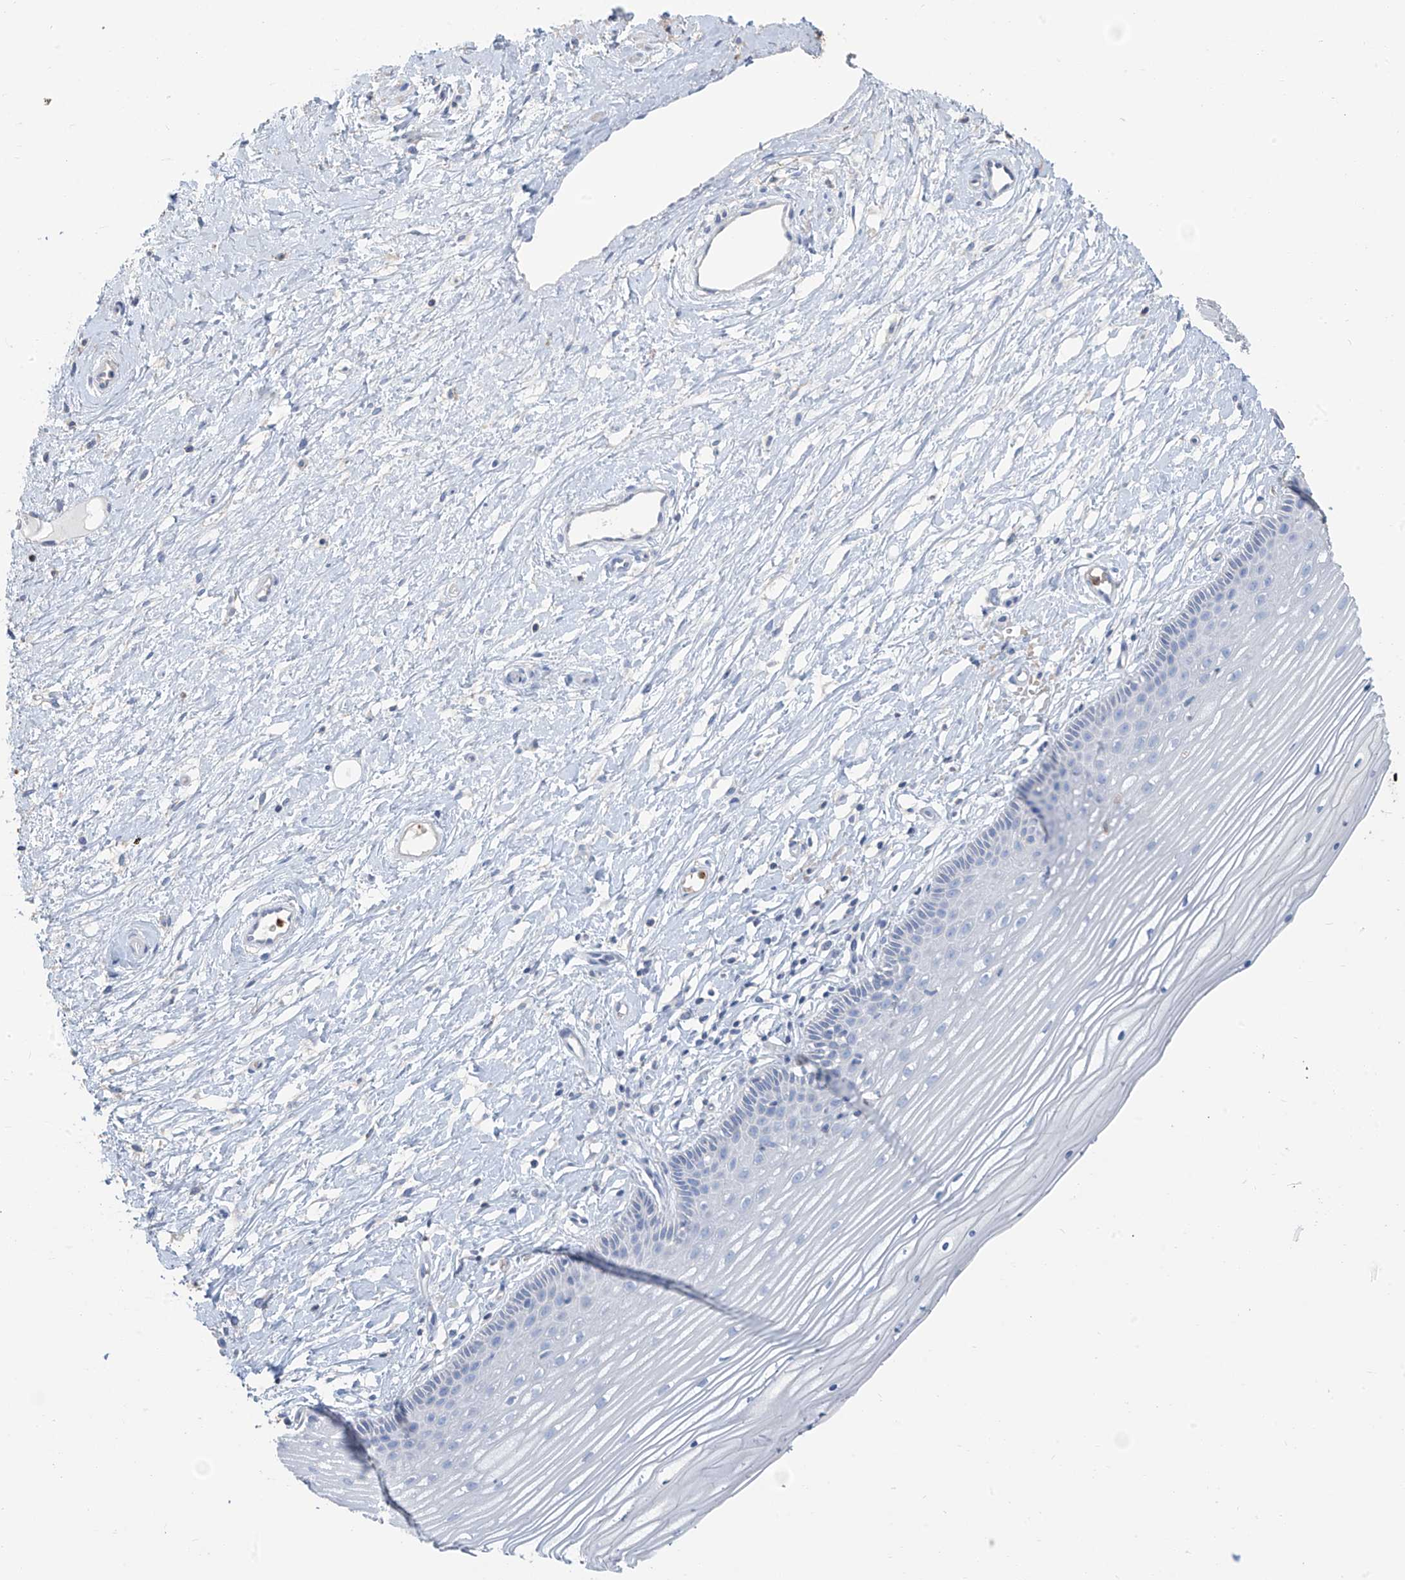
{"staining": {"intensity": "negative", "quantity": "none", "location": "none"}, "tissue": "vagina", "cell_type": "Squamous epithelial cells", "image_type": "normal", "snomed": [{"axis": "morphology", "description": "Normal tissue, NOS"}, {"axis": "topography", "description": "Vagina"}, {"axis": "topography", "description": "Cervix"}], "caption": "The image demonstrates no significant staining in squamous epithelial cells of vagina. (DAB IHC with hematoxylin counter stain).", "gene": "PAFAH1B3", "patient": {"sex": "female", "age": 40}}